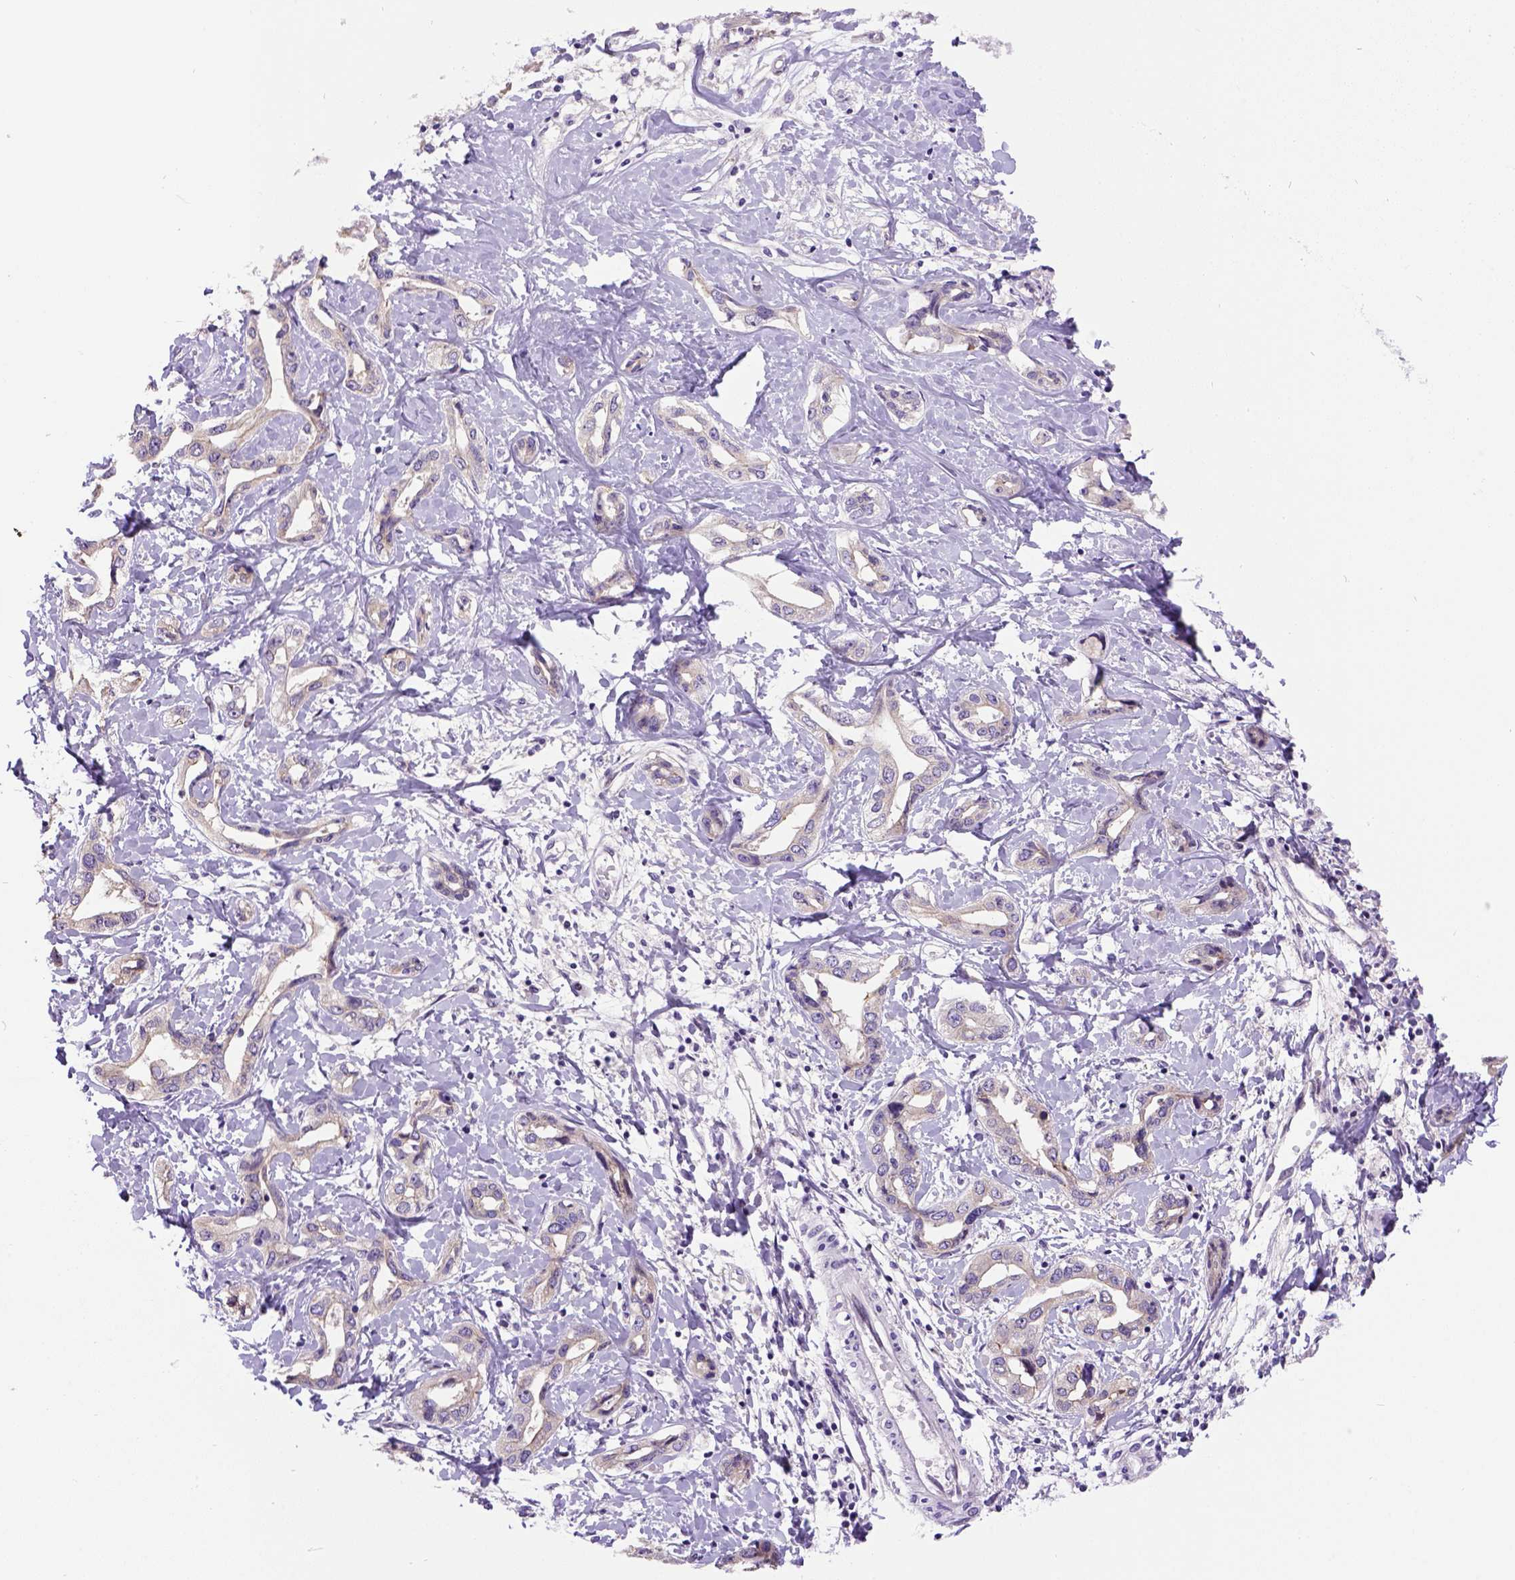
{"staining": {"intensity": "weak", "quantity": ">75%", "location": "cytoplasmic/membranous"}, "tissue": "liver cancer", "cell_type": "Tumor cells", "image_type": "cancer", "snomed": [{"axis": "morphology", "description": "Cholangiocarcinoma"}, {"axis": "topography", "description": "Liver"}], "caption": "IHC image of human liver cholangiocarcinoma stained for a protein (brown), which reveals low levels of weak cytoplasmic/membranous expression in approximately >75% of tumor cells.", "gene": "NEK5", "patient": {"sex": "male", "age": 59}}